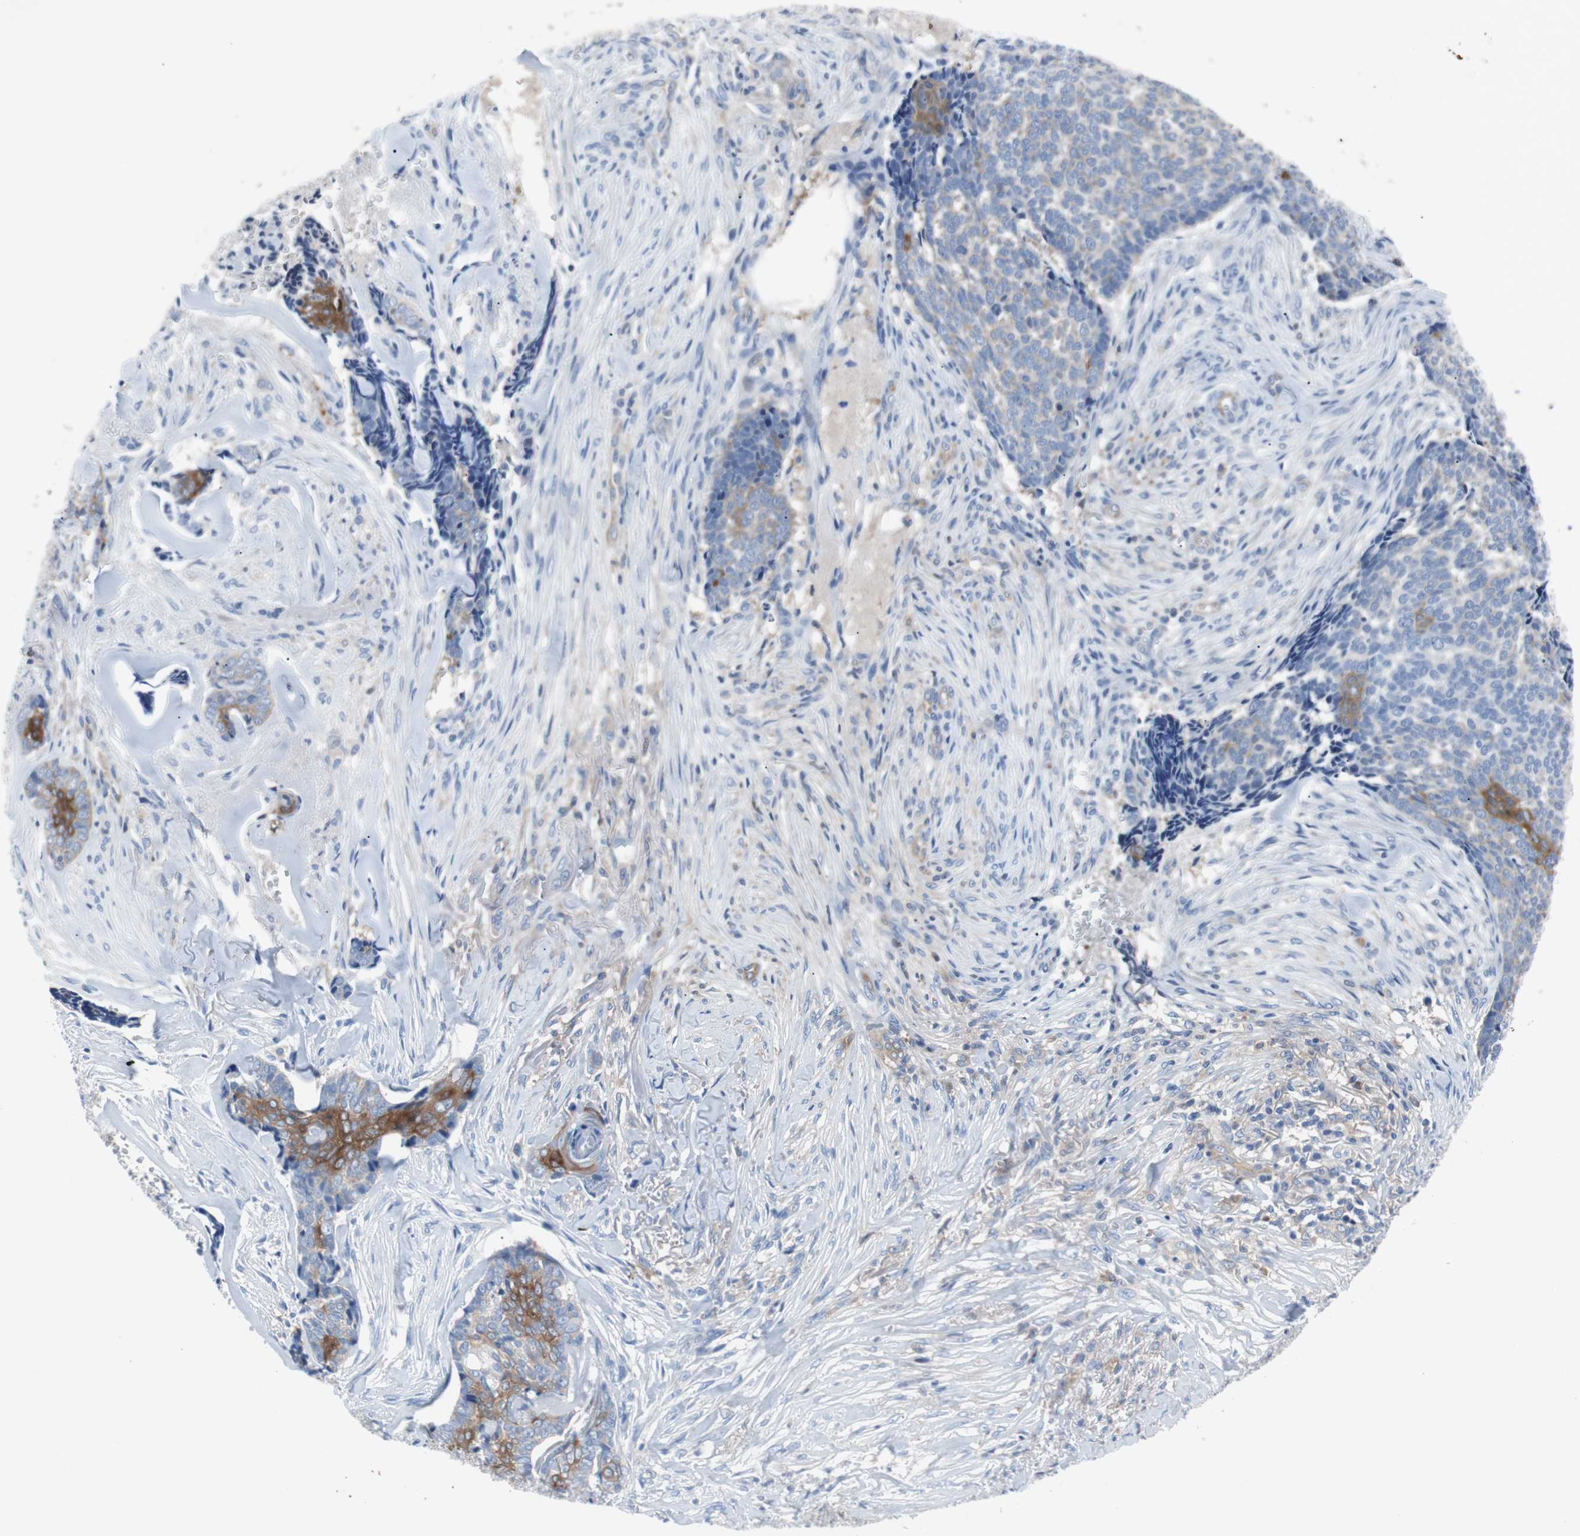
{"staining": {"intensity": "weak", "quantity": "25%-75%", "location": "cytoplasmic/membranous"}, "tissue": "skin cancer", "cell_type": "Tumor cells", "image_type": "cancer", "snomed": [{"axis": "morphology", "description": "Basal cell carcinoma"}, {"axis": "topography", "description": "Skin"}], "caption": "Immunohistochemistry photomicrograph of skin basal cell carcinoma stained for a protein (brown), which shows low levels of weak cytoplasmic/membranous positivity in approximately 25%-75% of tumor cells.", "gene": "EEF2K", "patient": {"sex": "male", "age": 84}}